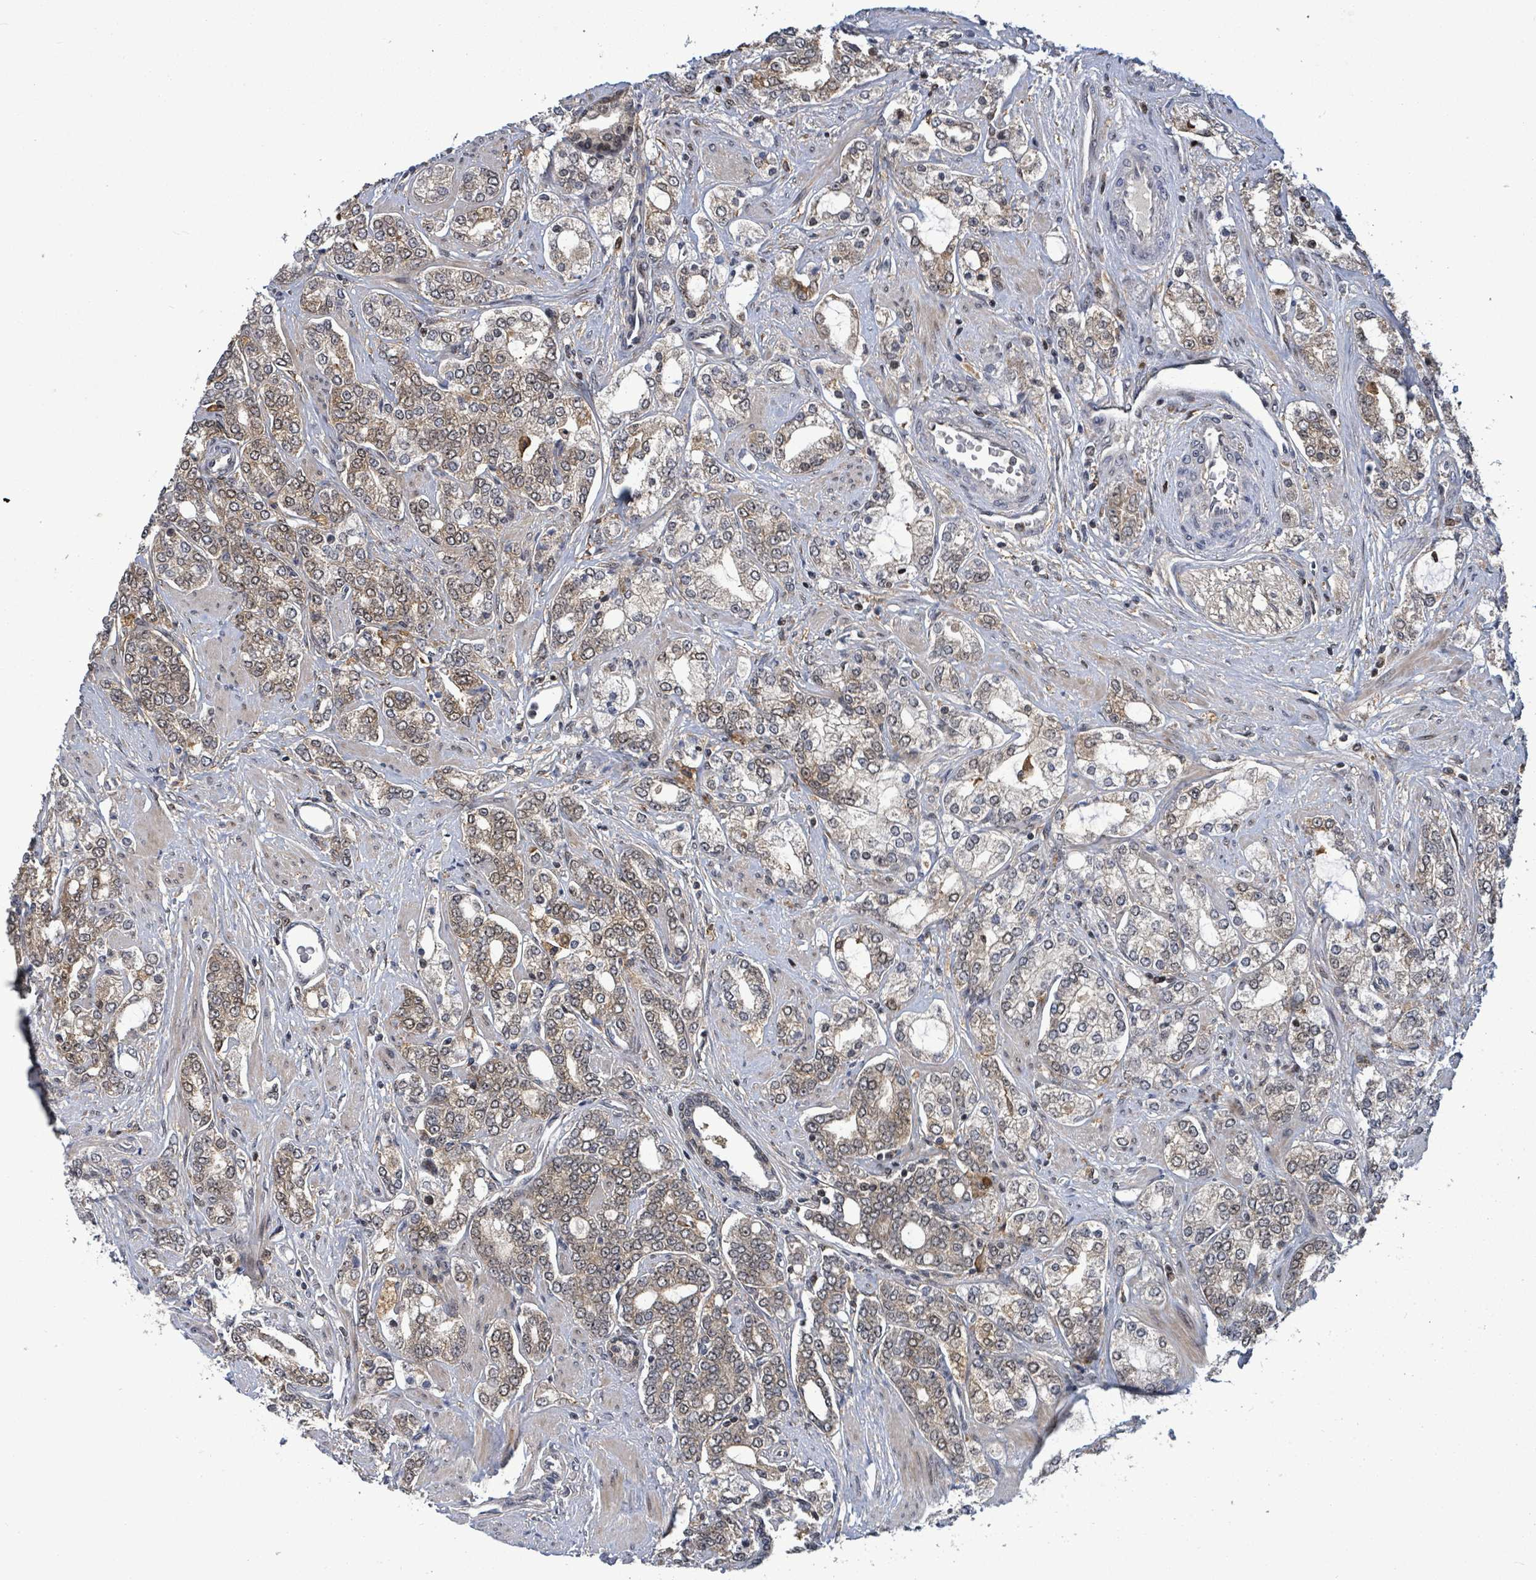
{"staining": {"intensity": "moderate", "quantity": ">75%", "location": "cytoplasmic/membranous"}, "tissue": "prostate cancer", "cell_type": "Tumor cells", "image_type": "cancer", "snomed": [{"axis": "morphology", "description": "Adenocarcinoma, High grade"}, {"axis": "topography", "description": "Prostate"}], "caption": "Adenocarcinoma (high-grade) (prostate) stained for a protein (brown) demonstrates moderate cytoplasmic/membranous positive positivity in about >75% of tumor cells.", "gene": "FBXO6", "patient": {"sex": "male", "age": 64}}